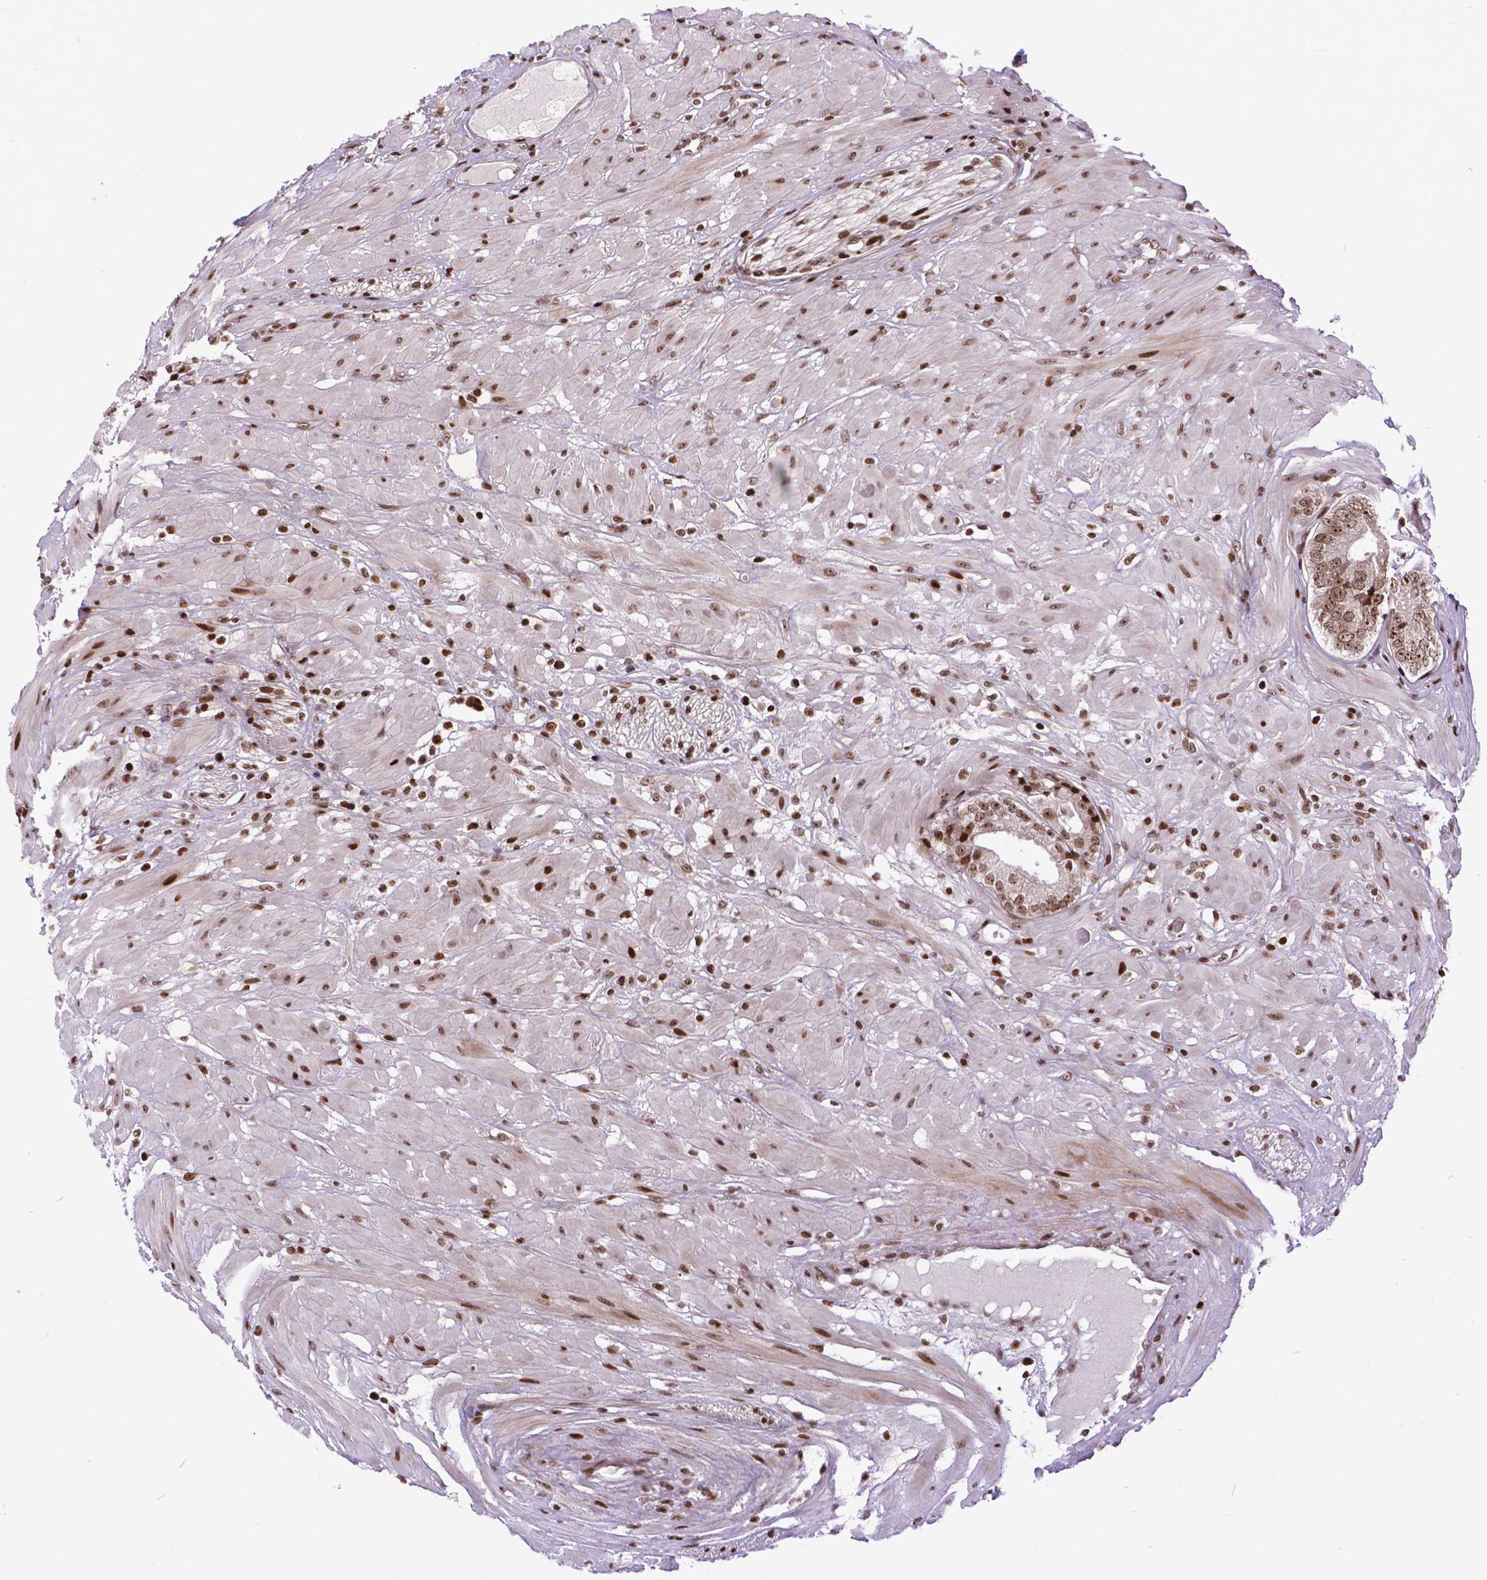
{"staining": {"intensity": "weak", "quantity": ">75%", "location": "nuclear"}, "tissue": "prostate cancer", "cell_type": "Tumor cells", "image_type": "cancer", "snomed": [{"axis": "morphology", "description": "Adenocarcinoma, Low grade"}, {"axis": "topography", "description": "Prostate"}], "caption": "This micrograph displays IHC staining of prostate cancer (adenocarcinoma (low-grade)), with low weak nuclear expression in approximately >75% of tumor cells.", "gene": "AMER1", "patient": {"sex": "male", "age": 60}}